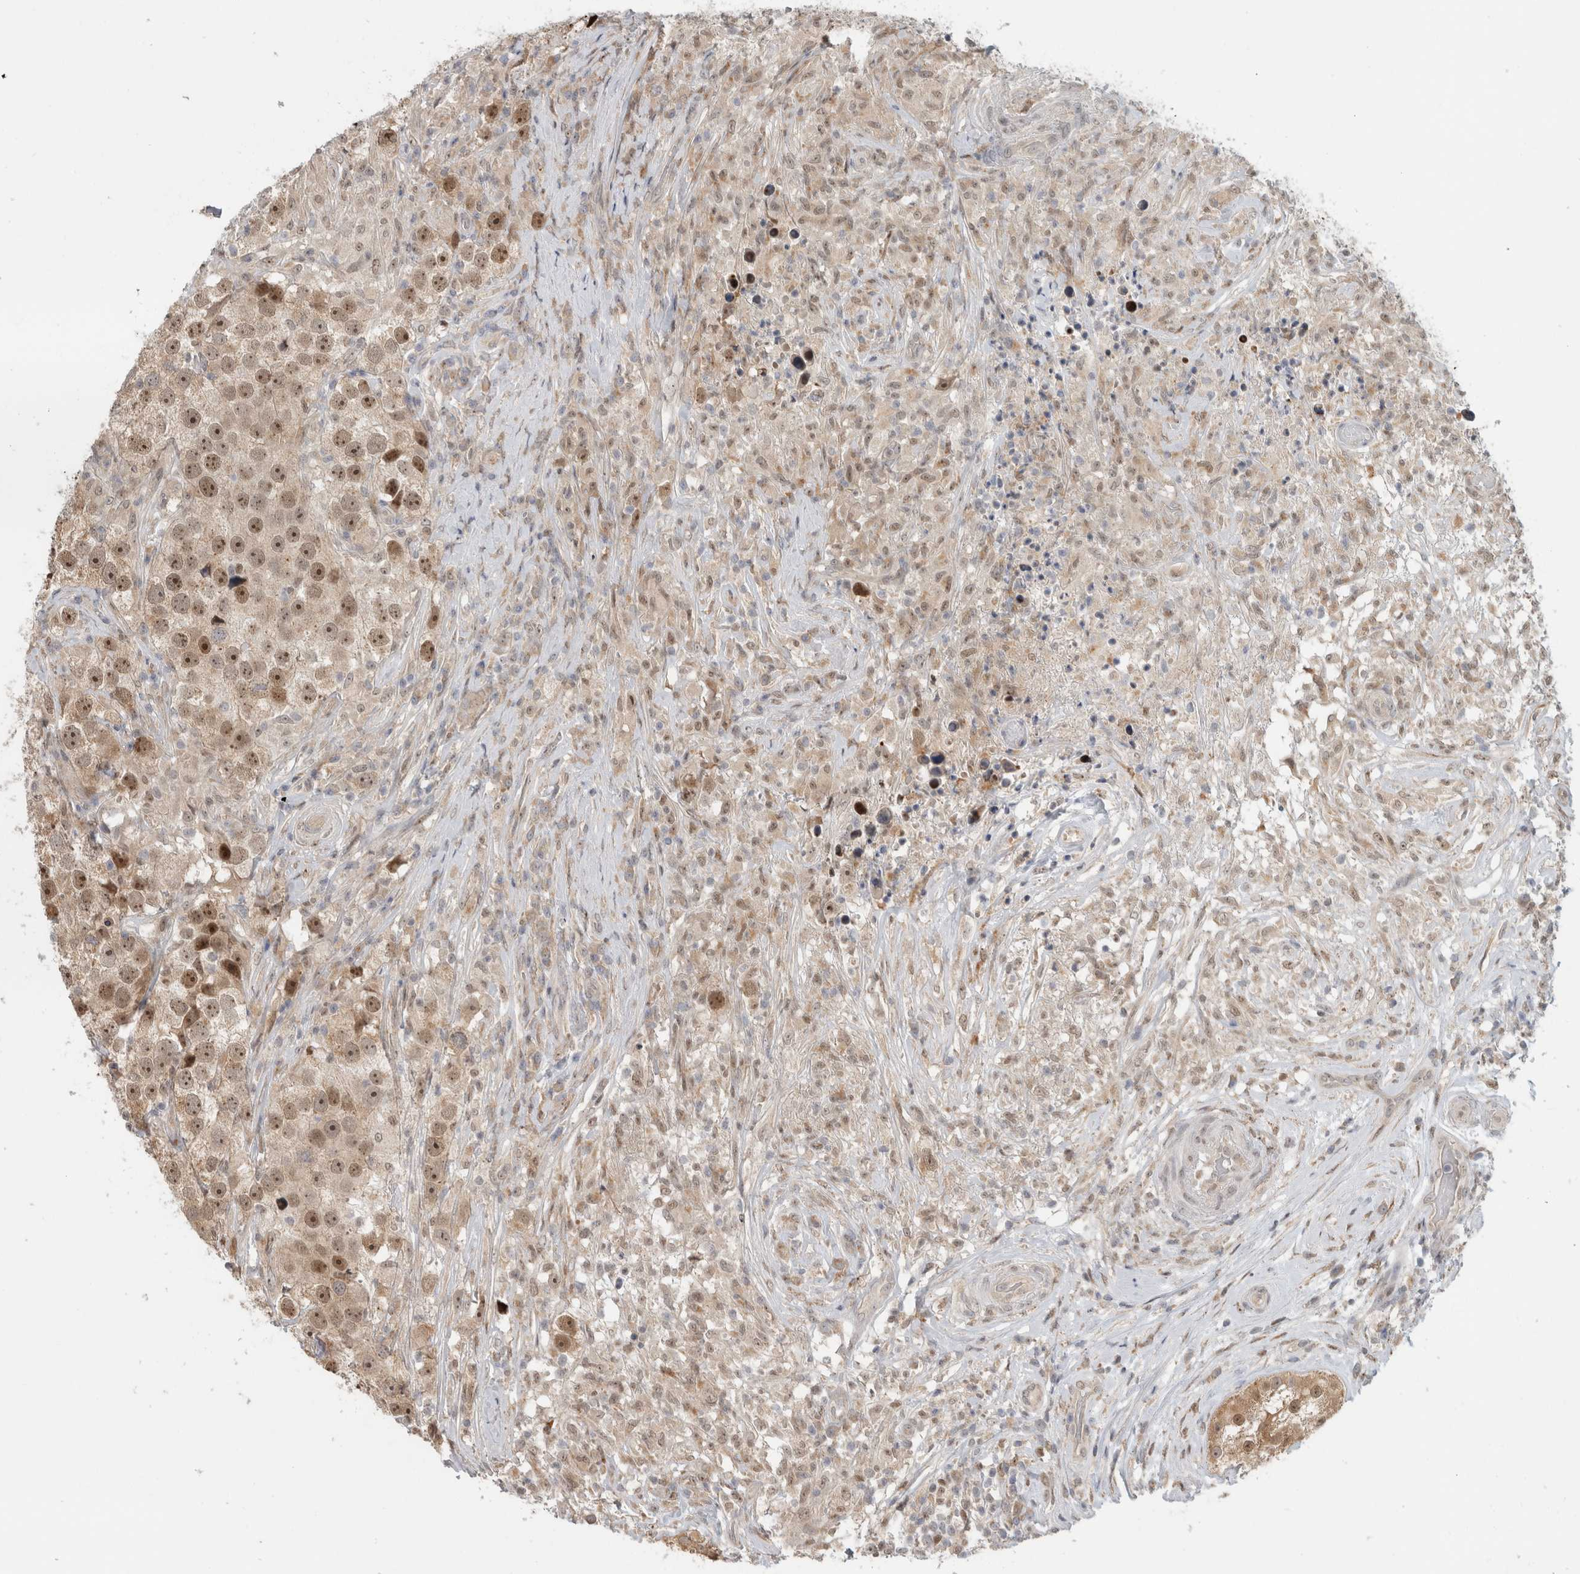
{"staining": {"intensity": "moderate", "quantity": ">75%", "location": "nuclear"}, "tissue": "testis cancer", "cell_type": "Tumor cells", "image_type": "cancer", "snomed": [{"axis": "morphology", "description": "Seminoma, NOS"}, {"axis": "topography", "description": "Testis"}], "caption": "A histopathology image of human seminoma (testis) stained for a protein reveals moderate nuclear brown staining in tumor cells.", "gene": "NAB2", "patient": {"sex": "male", "age": 49}}